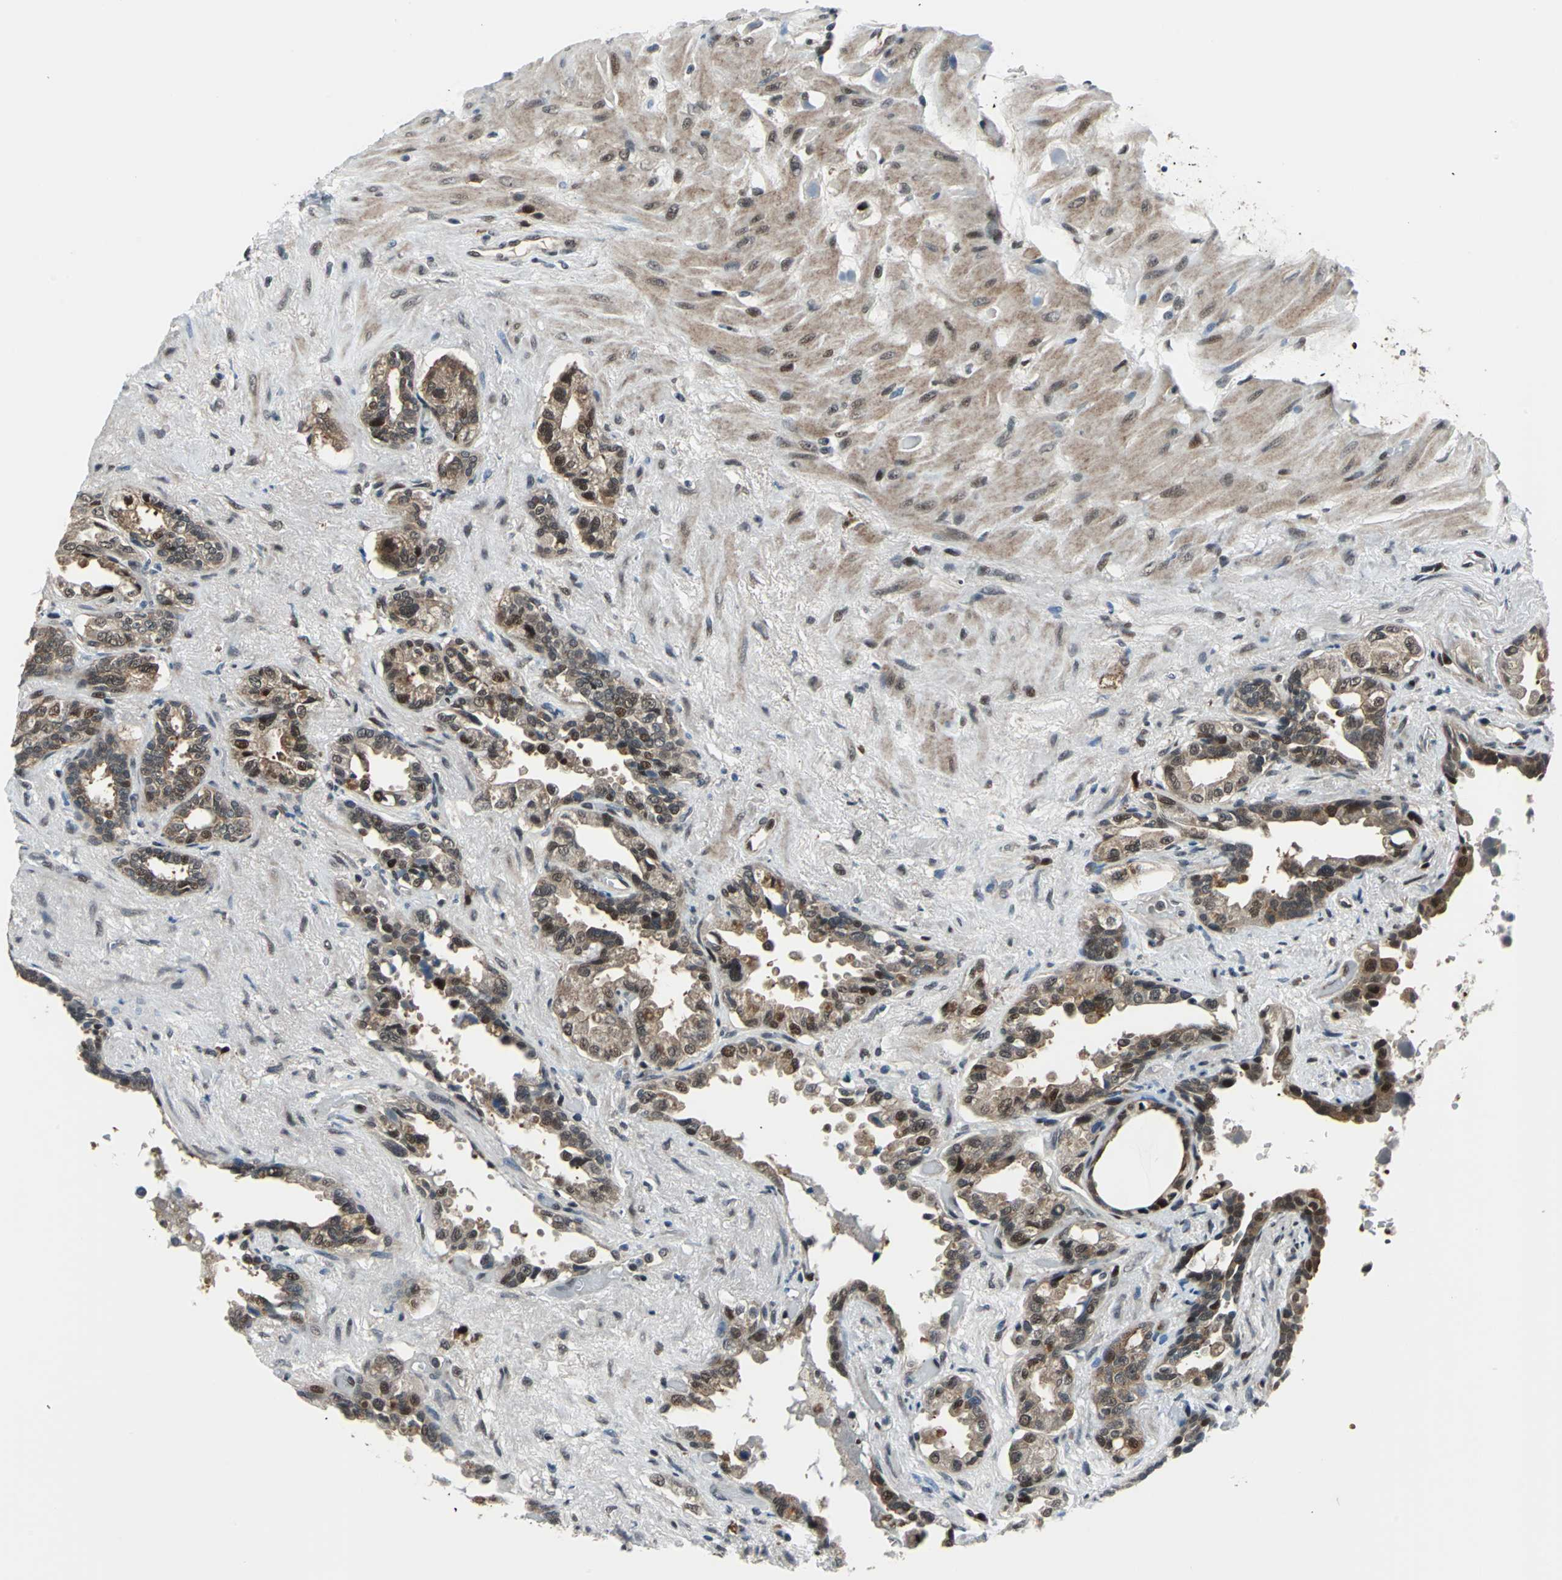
{"staining": {"intensity": "moderate", "quantity": ">75%", "location": "cytoplasmic/membranous,nuclear"}, "tissue": "seminal vesicle", "cell_type": "Glandular cells", "image_type": "normal", "snomed": [{"axis": "morphology", "description": "Normal tissue, NOS"}, {"axis": "topography", "description": "Seminal veicle"}], "caption": "A medium amount of moderate cytoplasmic/membranous,nuclear staining is present in approximately >75% of glandular cells in normal seminal vesicle. (DAB IHC with brightfield microscopy, high magnification).", "gene": "POLR3K", "patient": {"sex": "male", "age": 61}}